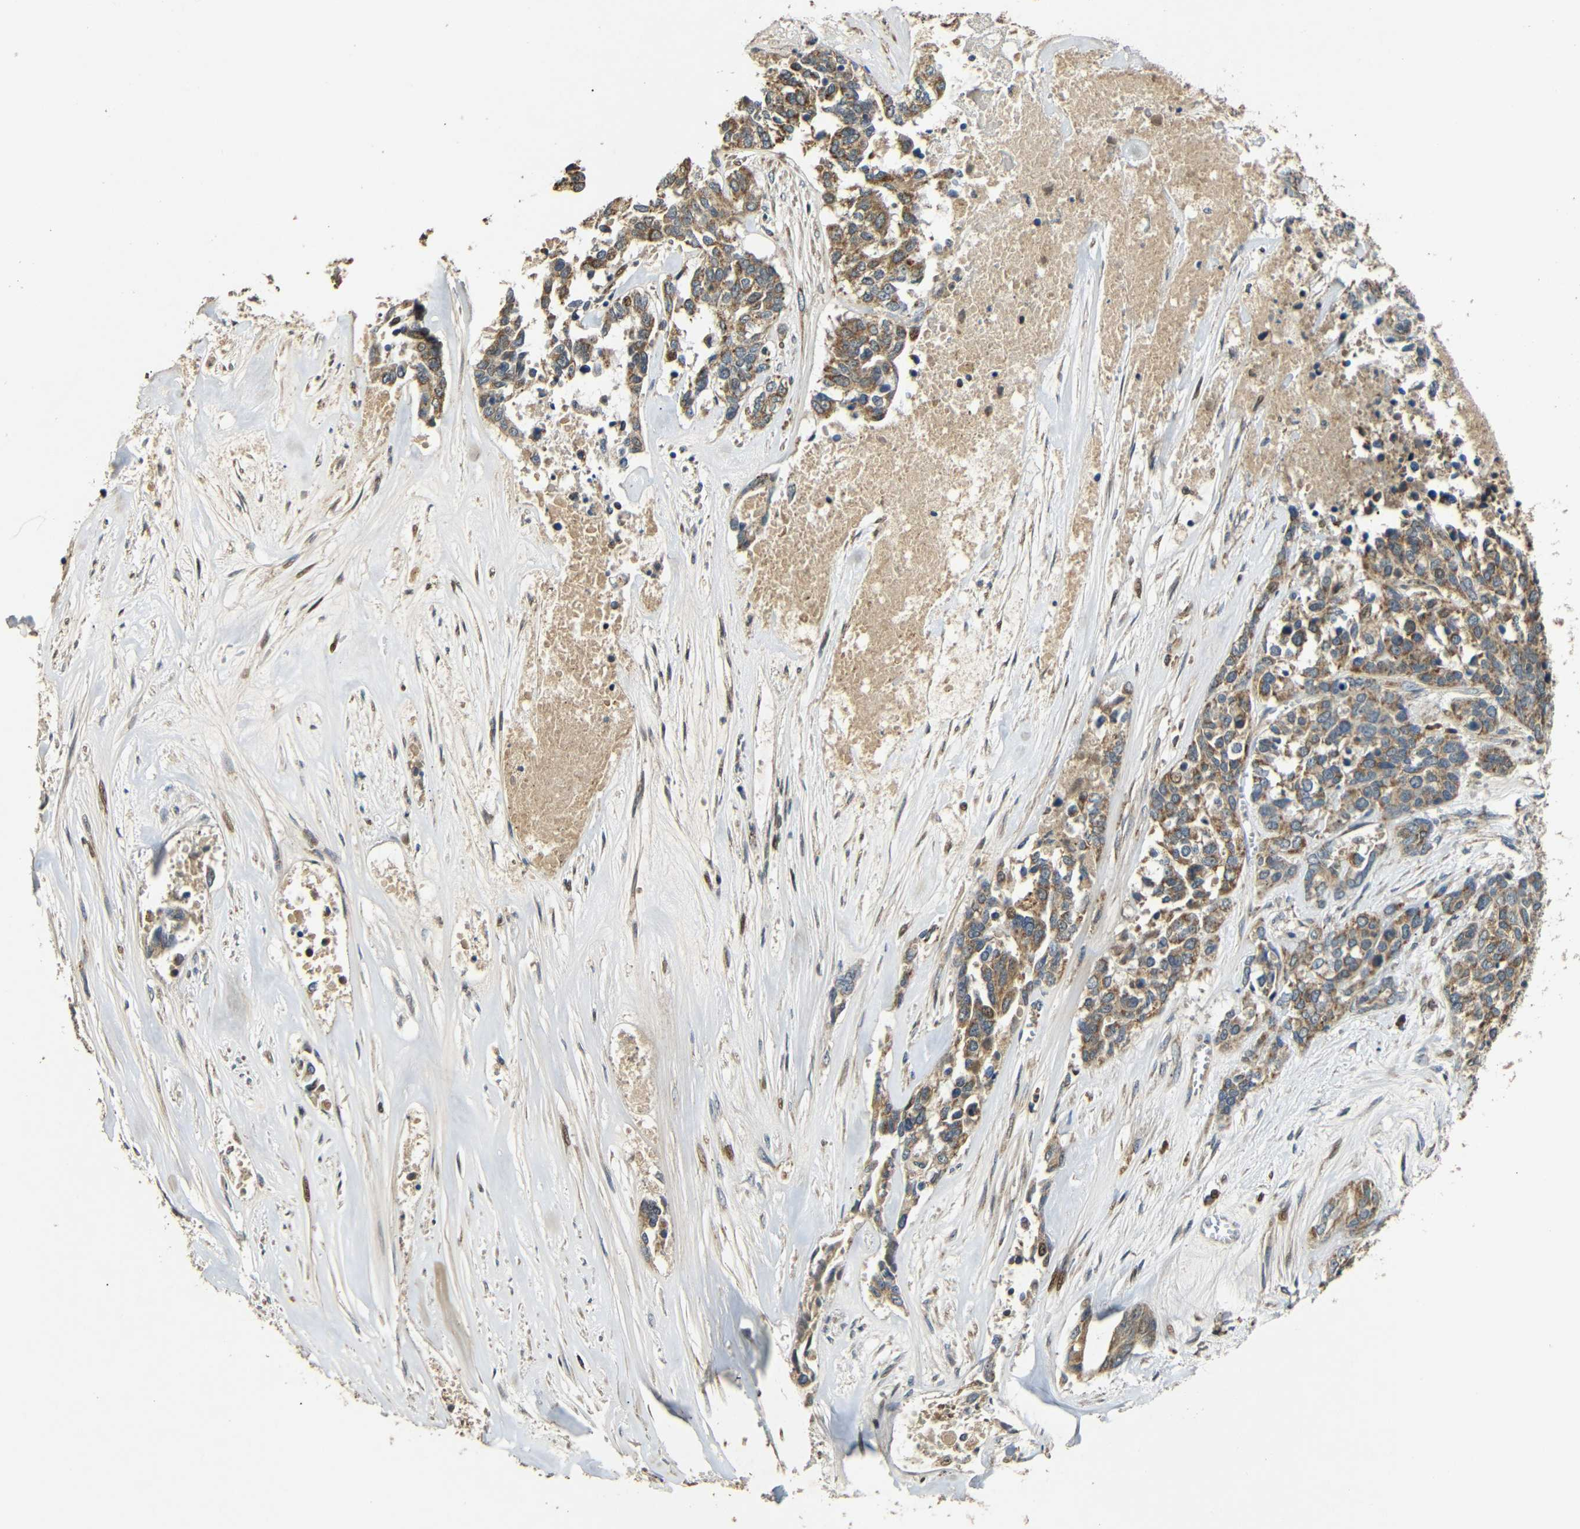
{"staining": {"intensity": "moderate", "quantity": ">75%", "location": "cytoplasmic/membranous"}, "tissue": "ovarian cancer", "cell_type": "Tumor cells", "image_type": "cancer", "snomed": [{"axis": "morphology", "description": "Cystadenocarcinoma, serous, NOS"}, {"axis": "topography", "description": "Ovary"}], "caption": "Ovarian serous cystadenocarcinoma stained with a protein marker demonstrates moderate staining in tumor cells.", "gene": "KAZALD1", "patient": {"sex": "female", "age": 44}}